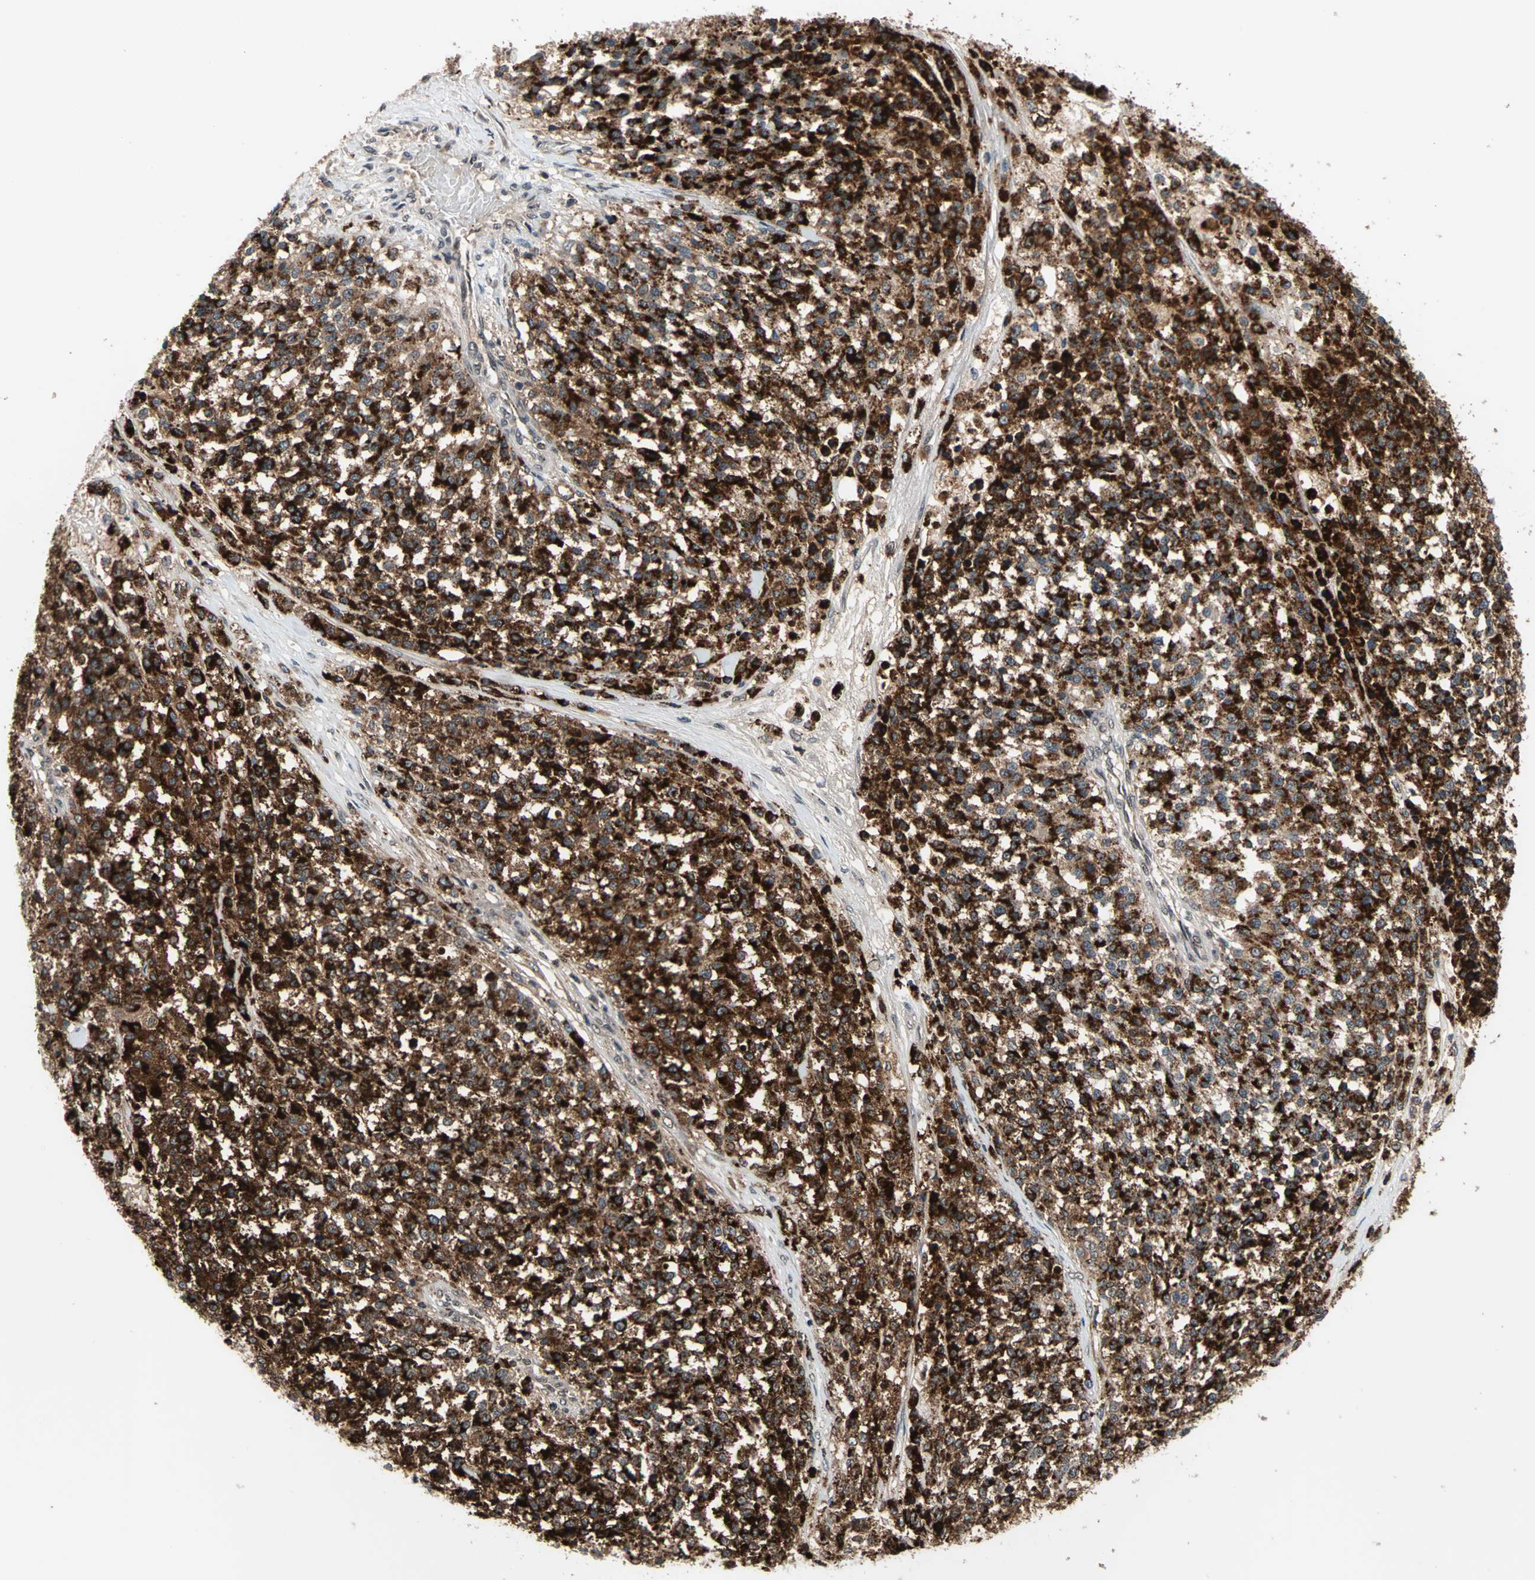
{"staining": {"intensity": "strong", "quantity": ">75%", "location": "cytoplasmic/membranous"}, "tissue": "testis cancer", "cell_type": "Tumor cells", "image_type": "cancer", "snomed": [{"axis": "morphology", "description": "Seminoma, NOS"}, {"axis": "topography", "description": "Testis"}], "caption": "Testis cancer stained for a protein demonstrates strong cytoplasmic/membranous positivity in tumor cells. The staining is performed using DAB brown chromogen to label protein expression. The nuclei are counter-stained blue using hematoxylin.", "gene": "ELF2", "patient": {"sex": "male", "age": 59}}